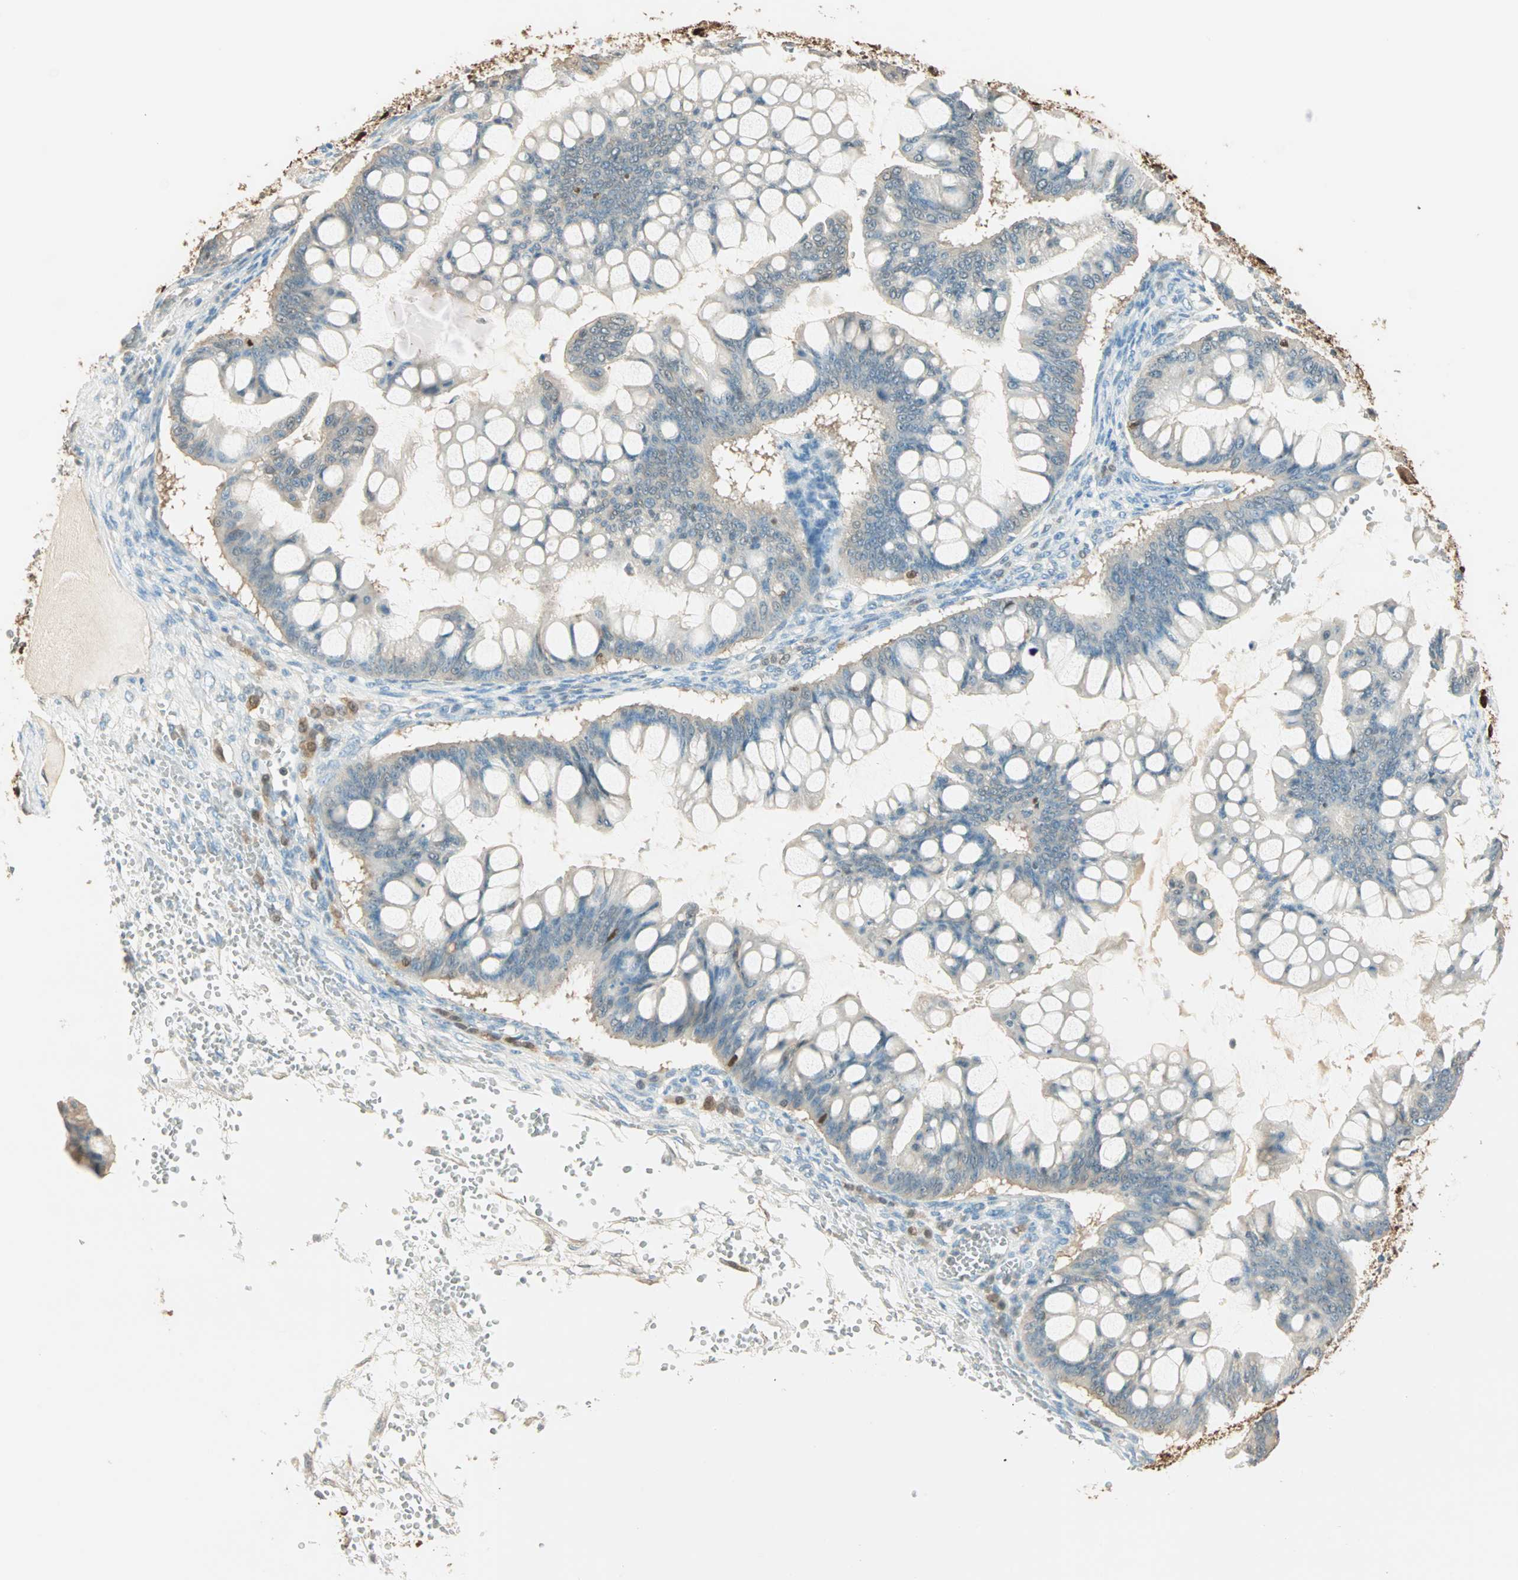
{"staining": {"intensity": "weak", "quantity": "25%-75%", "location": "cytoplasmic/membranous"}, "tissue": "ovarian cancer", "cell_type": "Tumor cells", "image_type": "cancer", "snomed": [{"axis": "morphology", "description": "Cystadenocarcinoma, mucinous, NOS"}, {"axis": "topography", "description": "Ovary"}], "caption": "Protein analysis of ovarian cancer (mucinous cystadenocarcinoma) tissue reveals weak cytoplasmic/membranous expression in approximately 25%-75% of tumor cells. The protein of interest is shown in brown color, while the nuclei are stained blue.", "gene": "S100A1", "patient": {"sex": "female", "age": 73}}